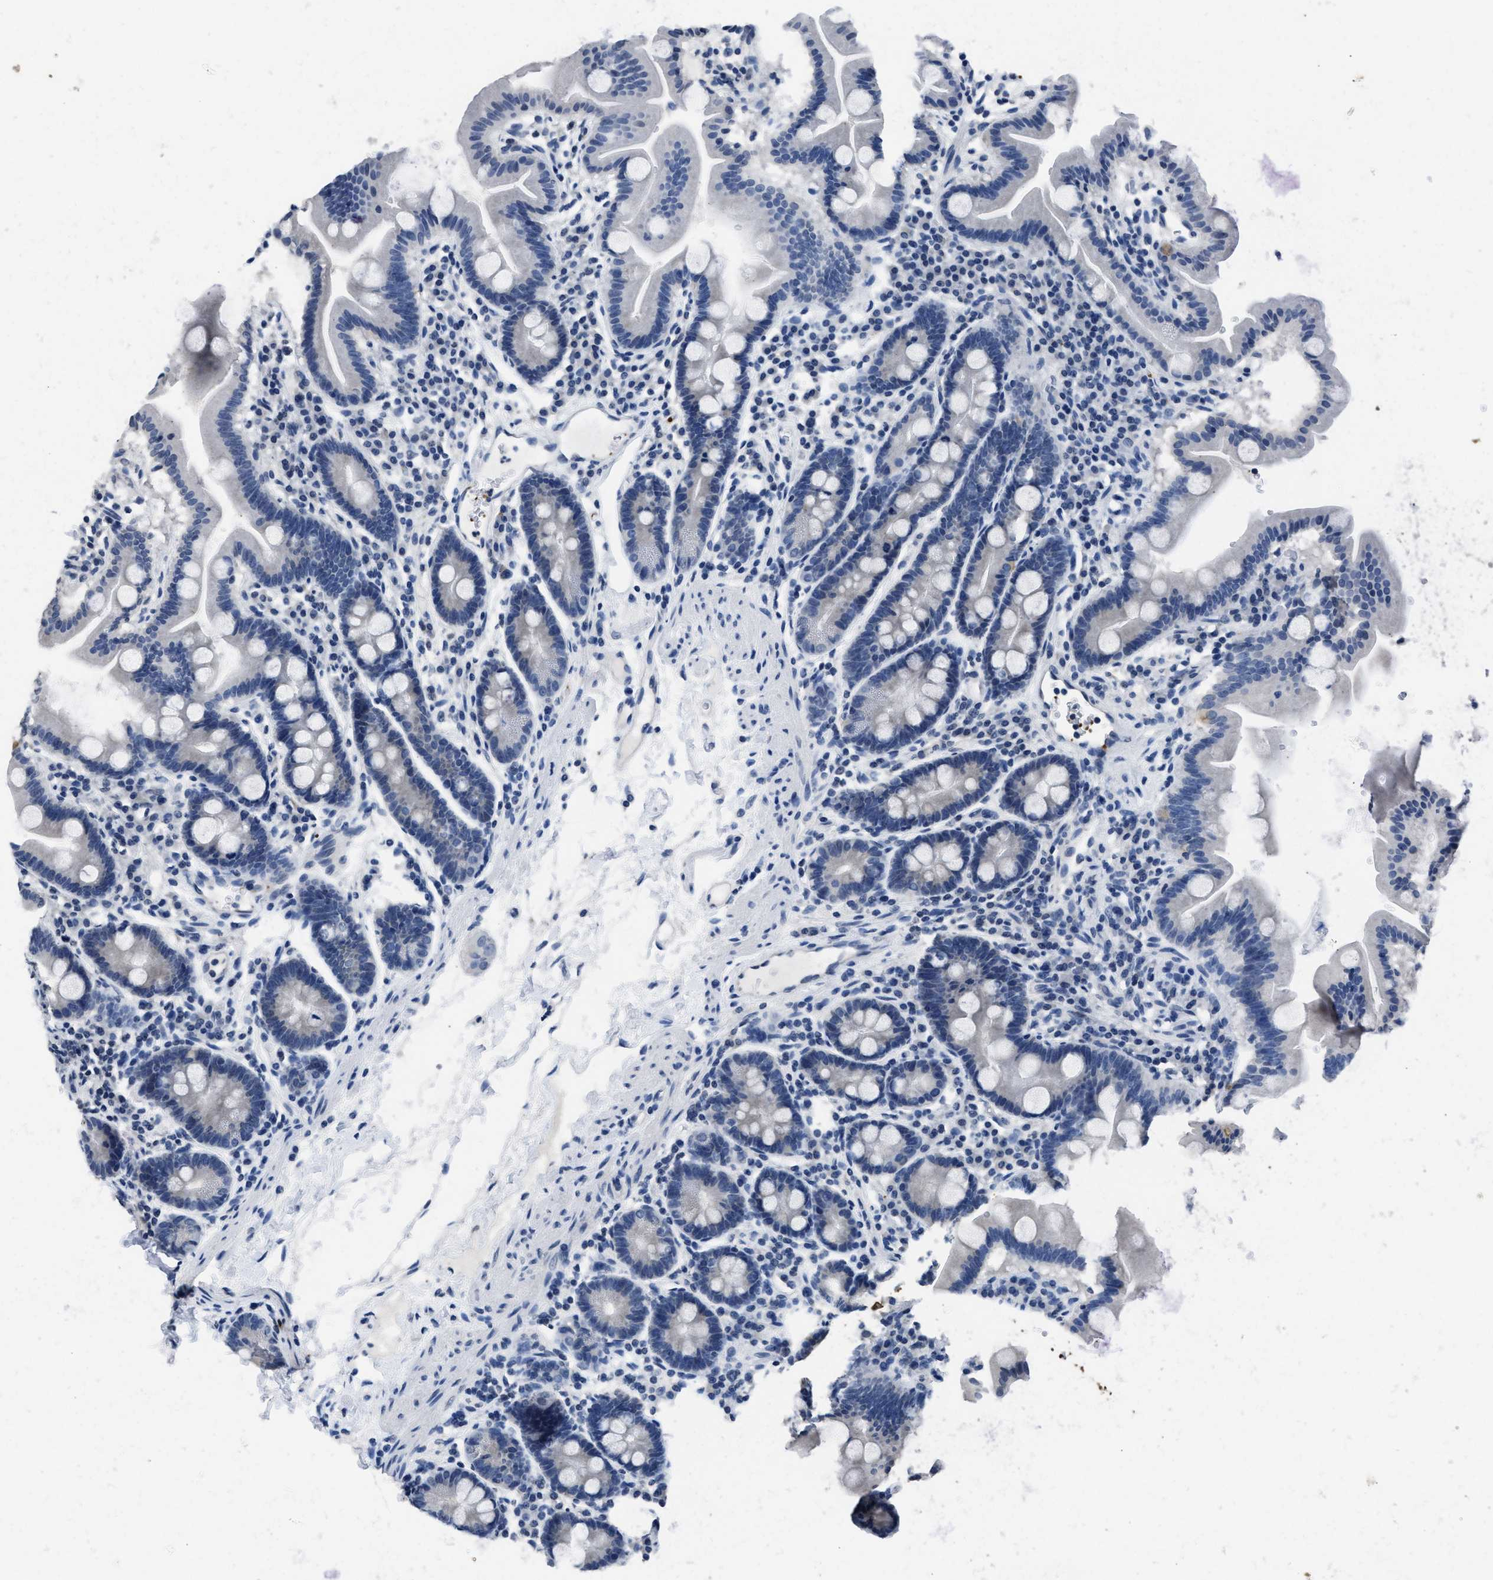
{"staining": {"intensity": "negative", "quantity": "none", "location": "none"}, "tissue": "duodenum", "cell_type": "Glandular cells", "image_type": "normal", "snomed": [{"axis": "morphology", "description": "Normal tissue, NOS"}, {"axis": "topography", "description": "Duodenum"}], "caption": "A photomicrograph of duodenum stained for a protein displays no brown staining in glandular cells.", "gene": "ITGA2B", "patient": {"sex": "male", "age": 50}}